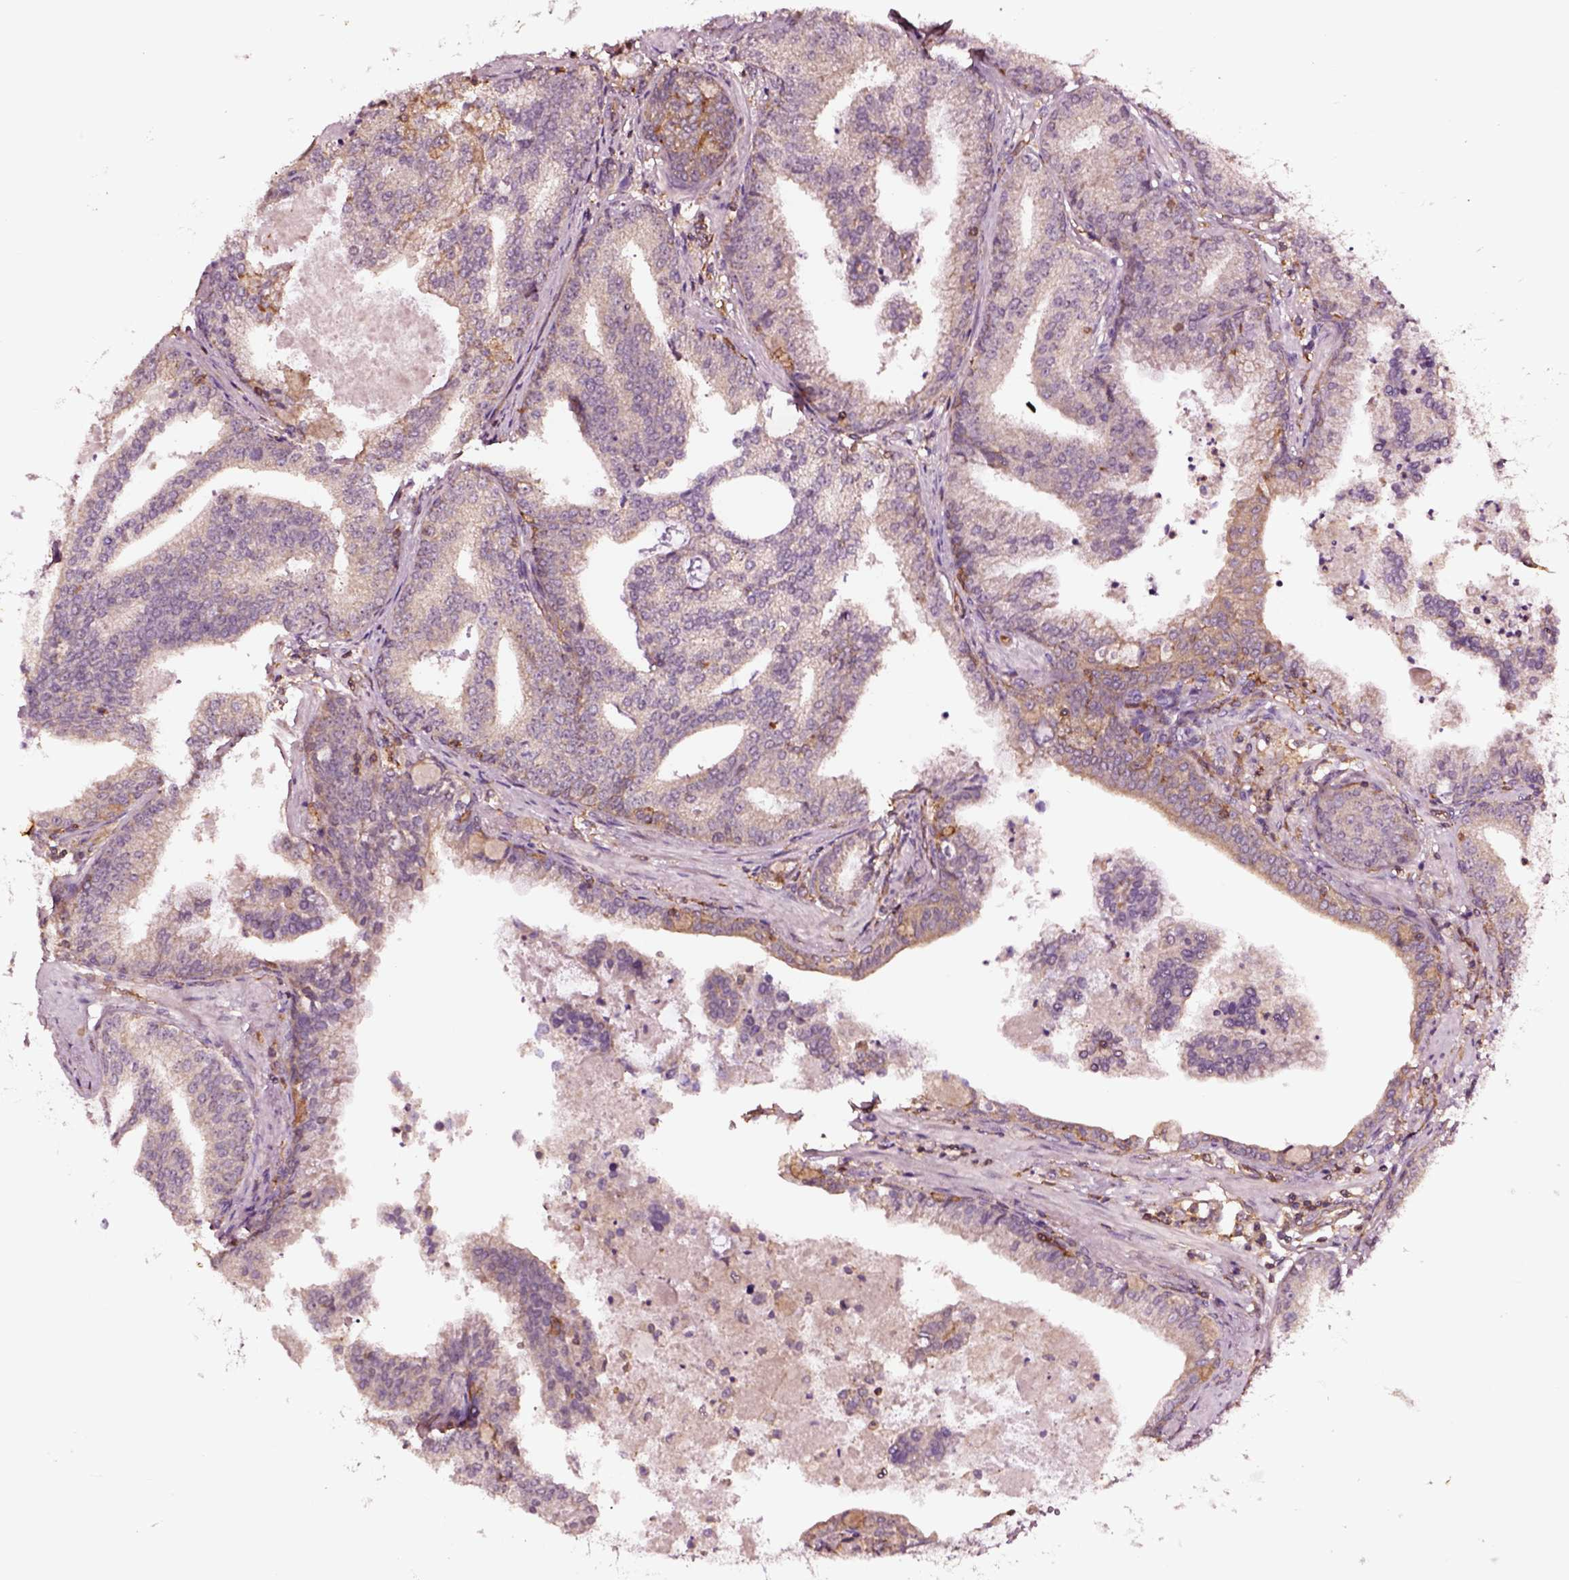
{"staining": {"intensity": "moderate", "quantity": "25%-75%", "location": "cytoplasmic/membranous"}, "tissue": "prostate cancer", "cell_type": "Tumor cells", "image_type": "cancer", "snomed": [{"axis": "morphology", "description": "Adenocarcinoma, NOS"}, {"axis": "topography", "description": "Prostate"}], "caption": "Prostate cancer (adenocarcinoma) stained with DAB (3,3'-diaminobenzidine) immunohistochemistry demonstrates medium levels of moderate cytoplasmic/membranous positivity in approximately 25%-75% of tumor cells.", "gene": "RASSF5", "patient": {"sex": "male", "age": 64}}